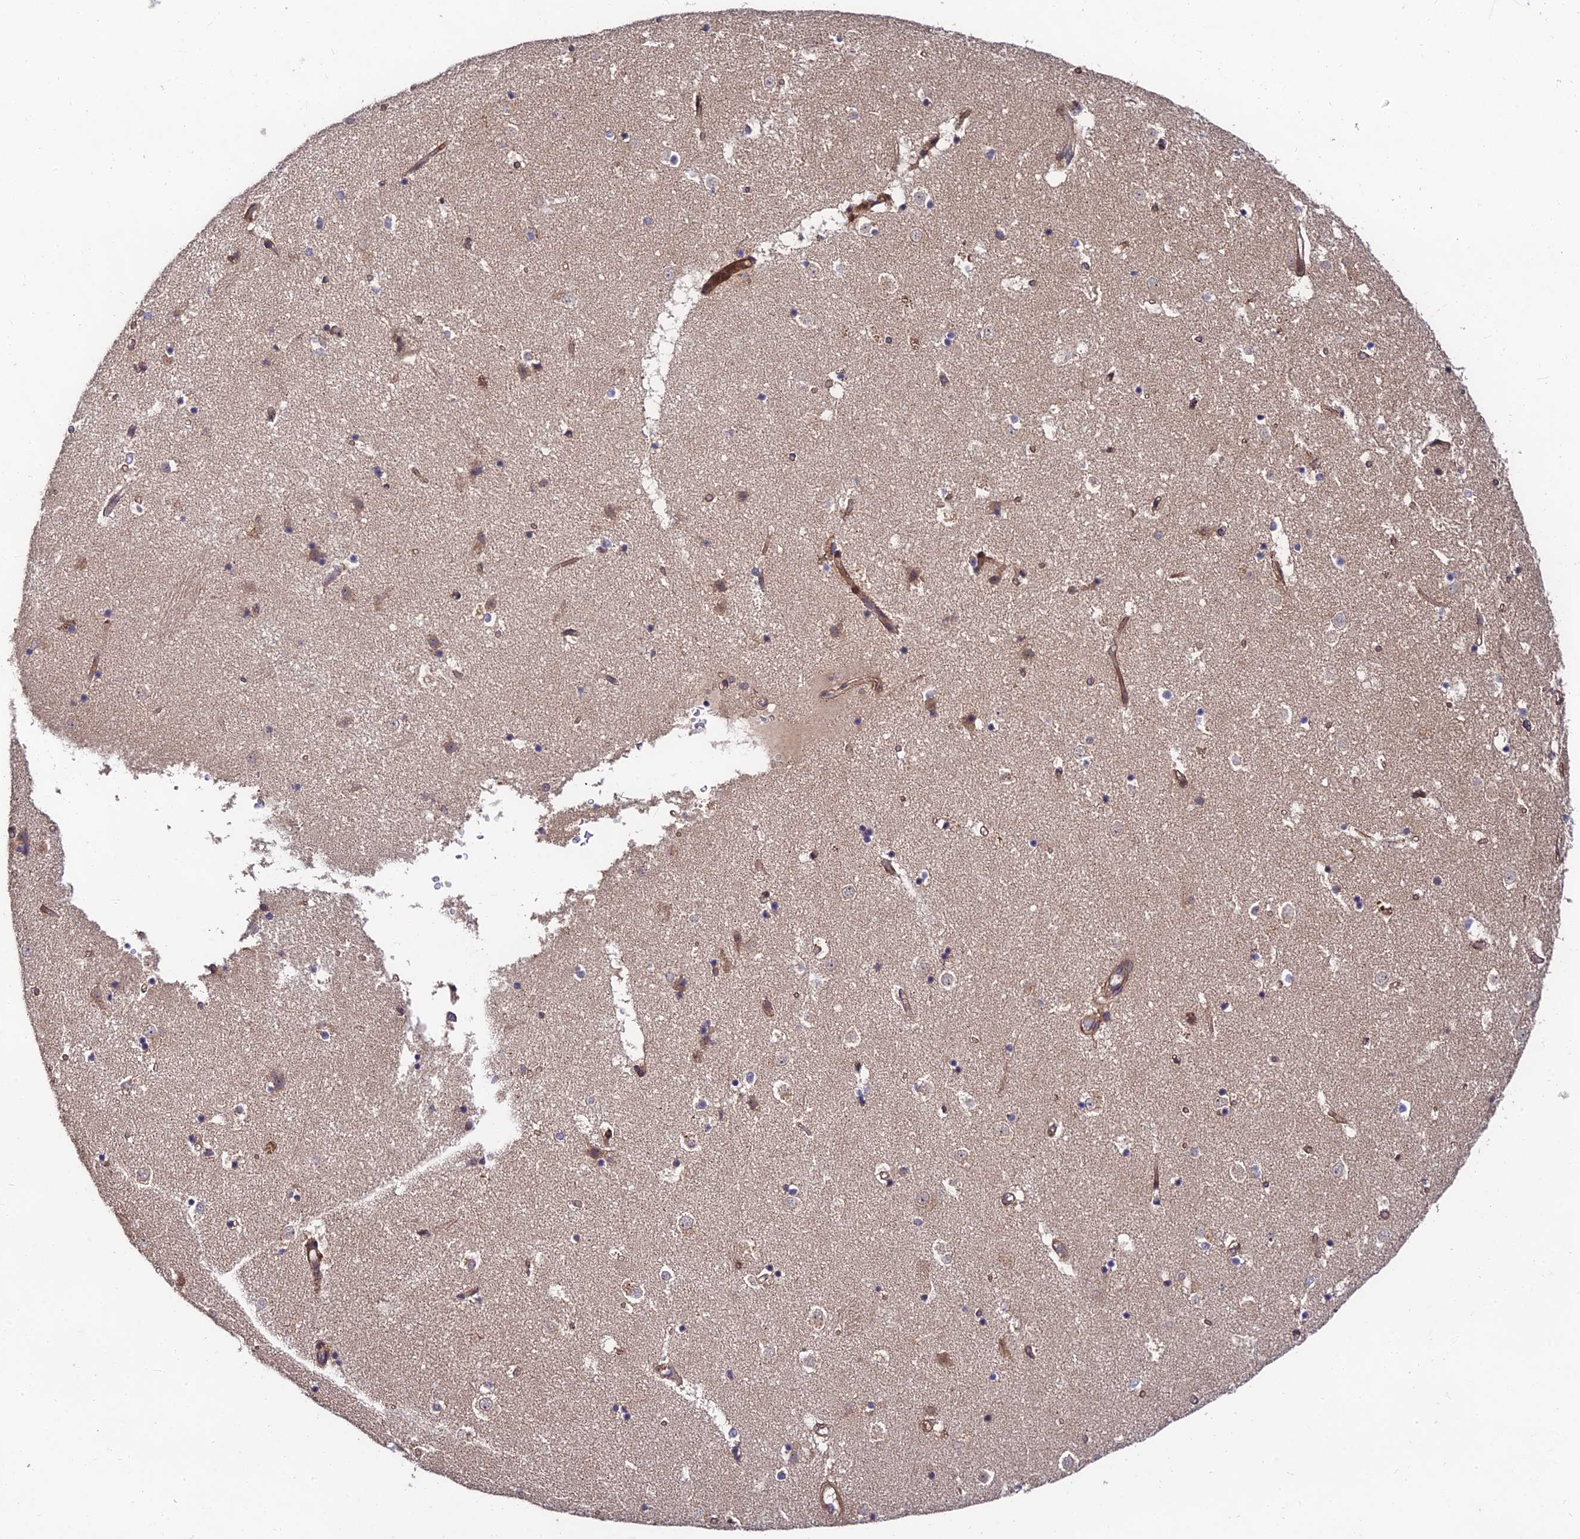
{"staining": {"intensity": "moderate", "quantity": "<25%", "location": "cytoplasmic/membranous"}, "tissue": "caudate", "cell_type": "Glial cells", "image_type": "normal", "snomed": [{"axis": "morphology", "description": "Normal tissue, NOS"}, {"axis": "topography", "description": "Lateral ventricle wall"}], "caption": "Caudate stained for a protein demonstrates moderate cytoplasmic/membranous positivity in glial cells. Immunohistochemistry stains the protein in brown and the nuclei are stained blue.", "gene": "MKKS", "patient": {"sex": "female", "age": 52}}